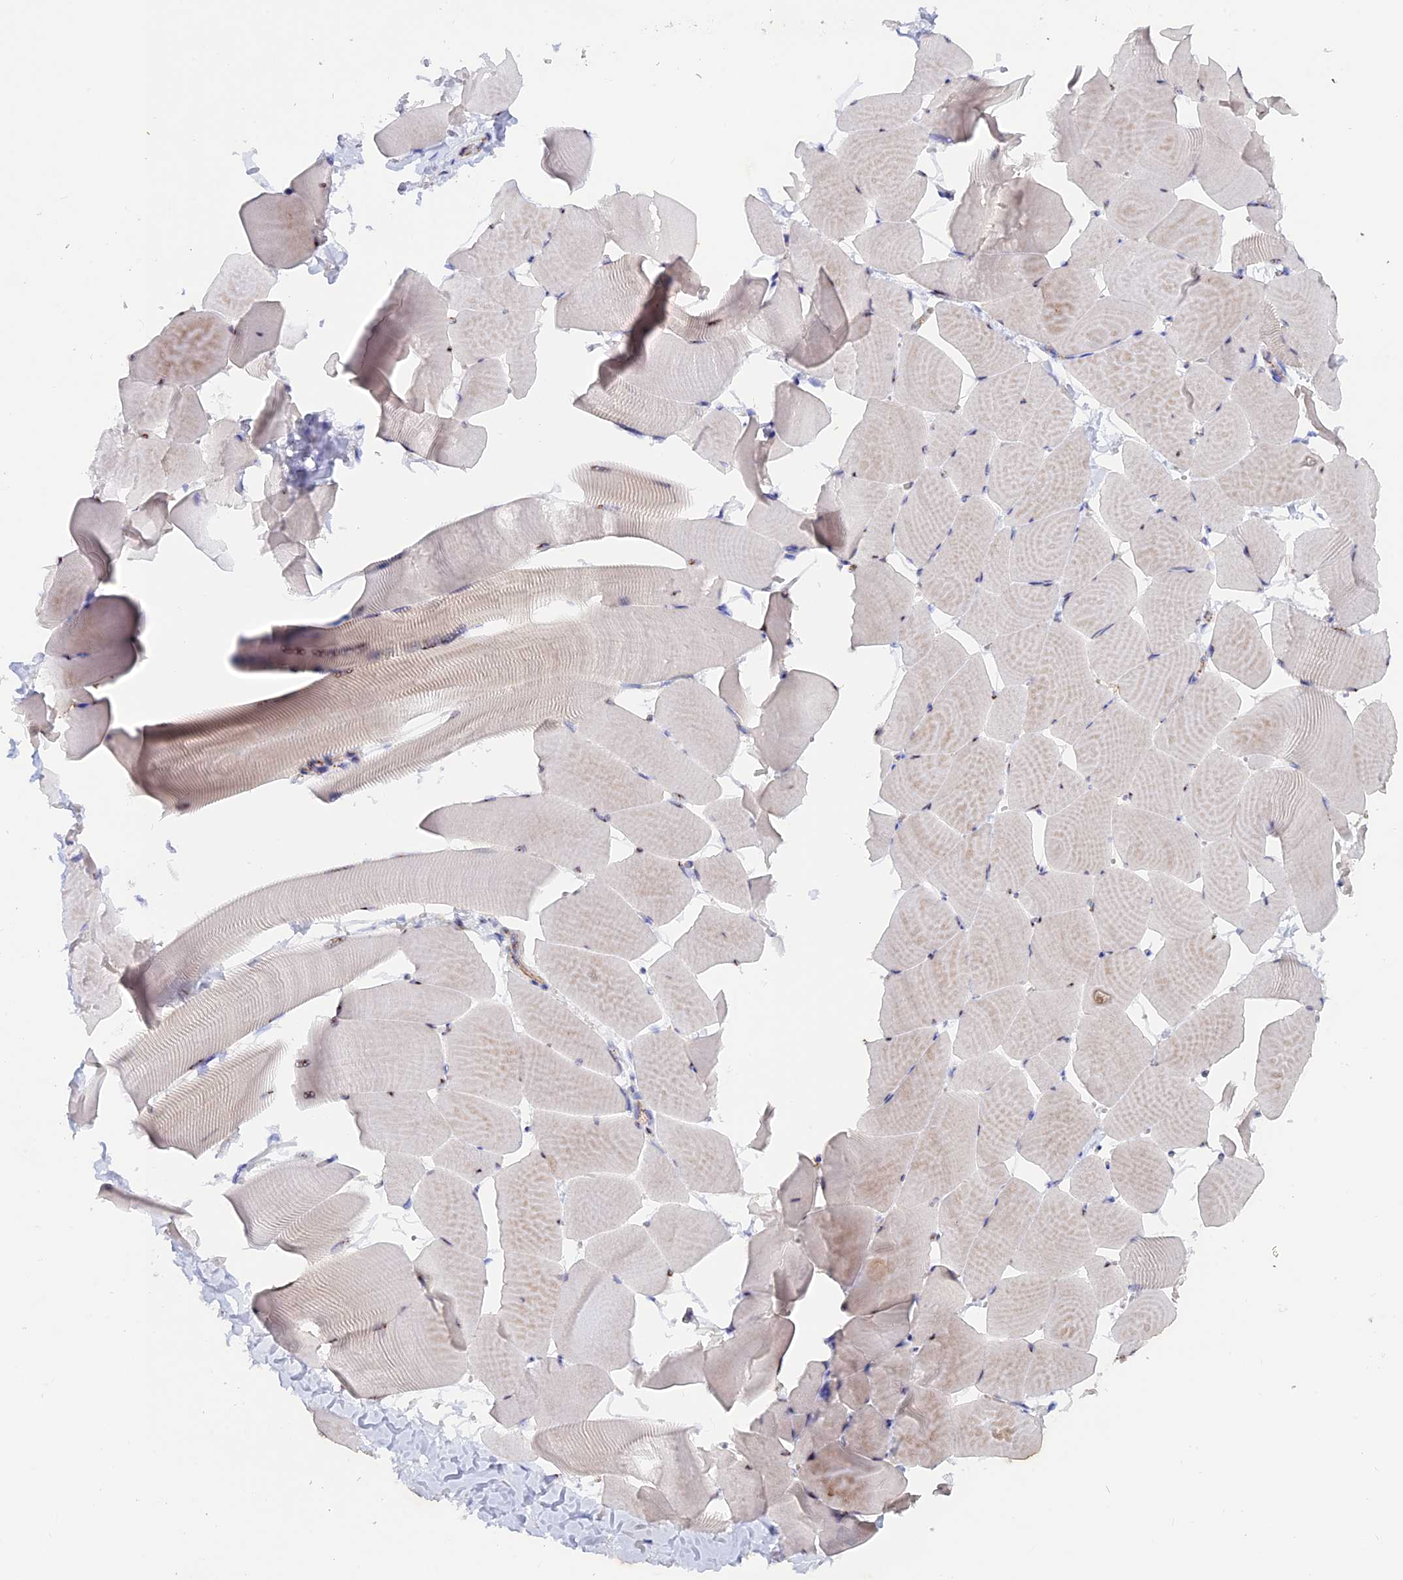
{"staining": {"intensity": "weak", "quantity": "25%-75%", "location": "cytoplasmic/membranous"}, "tissue": "skeletal muscle", "cell_type": "Myocytes", "image_type": "normal", "snomed": [{"axis": "morphology", "description": "Normal tissue, NOS"}, {"axis": "topography", "description": "Skeletal muscle"}], "caption": "Myocytes exhibit low levels of weak cytoplasmic/membranous positivity in approximately 25%-75% of cells in normal human skeletal muscle.", "gene": "GK5", "patient": {"sex": "male", "age": 25}}